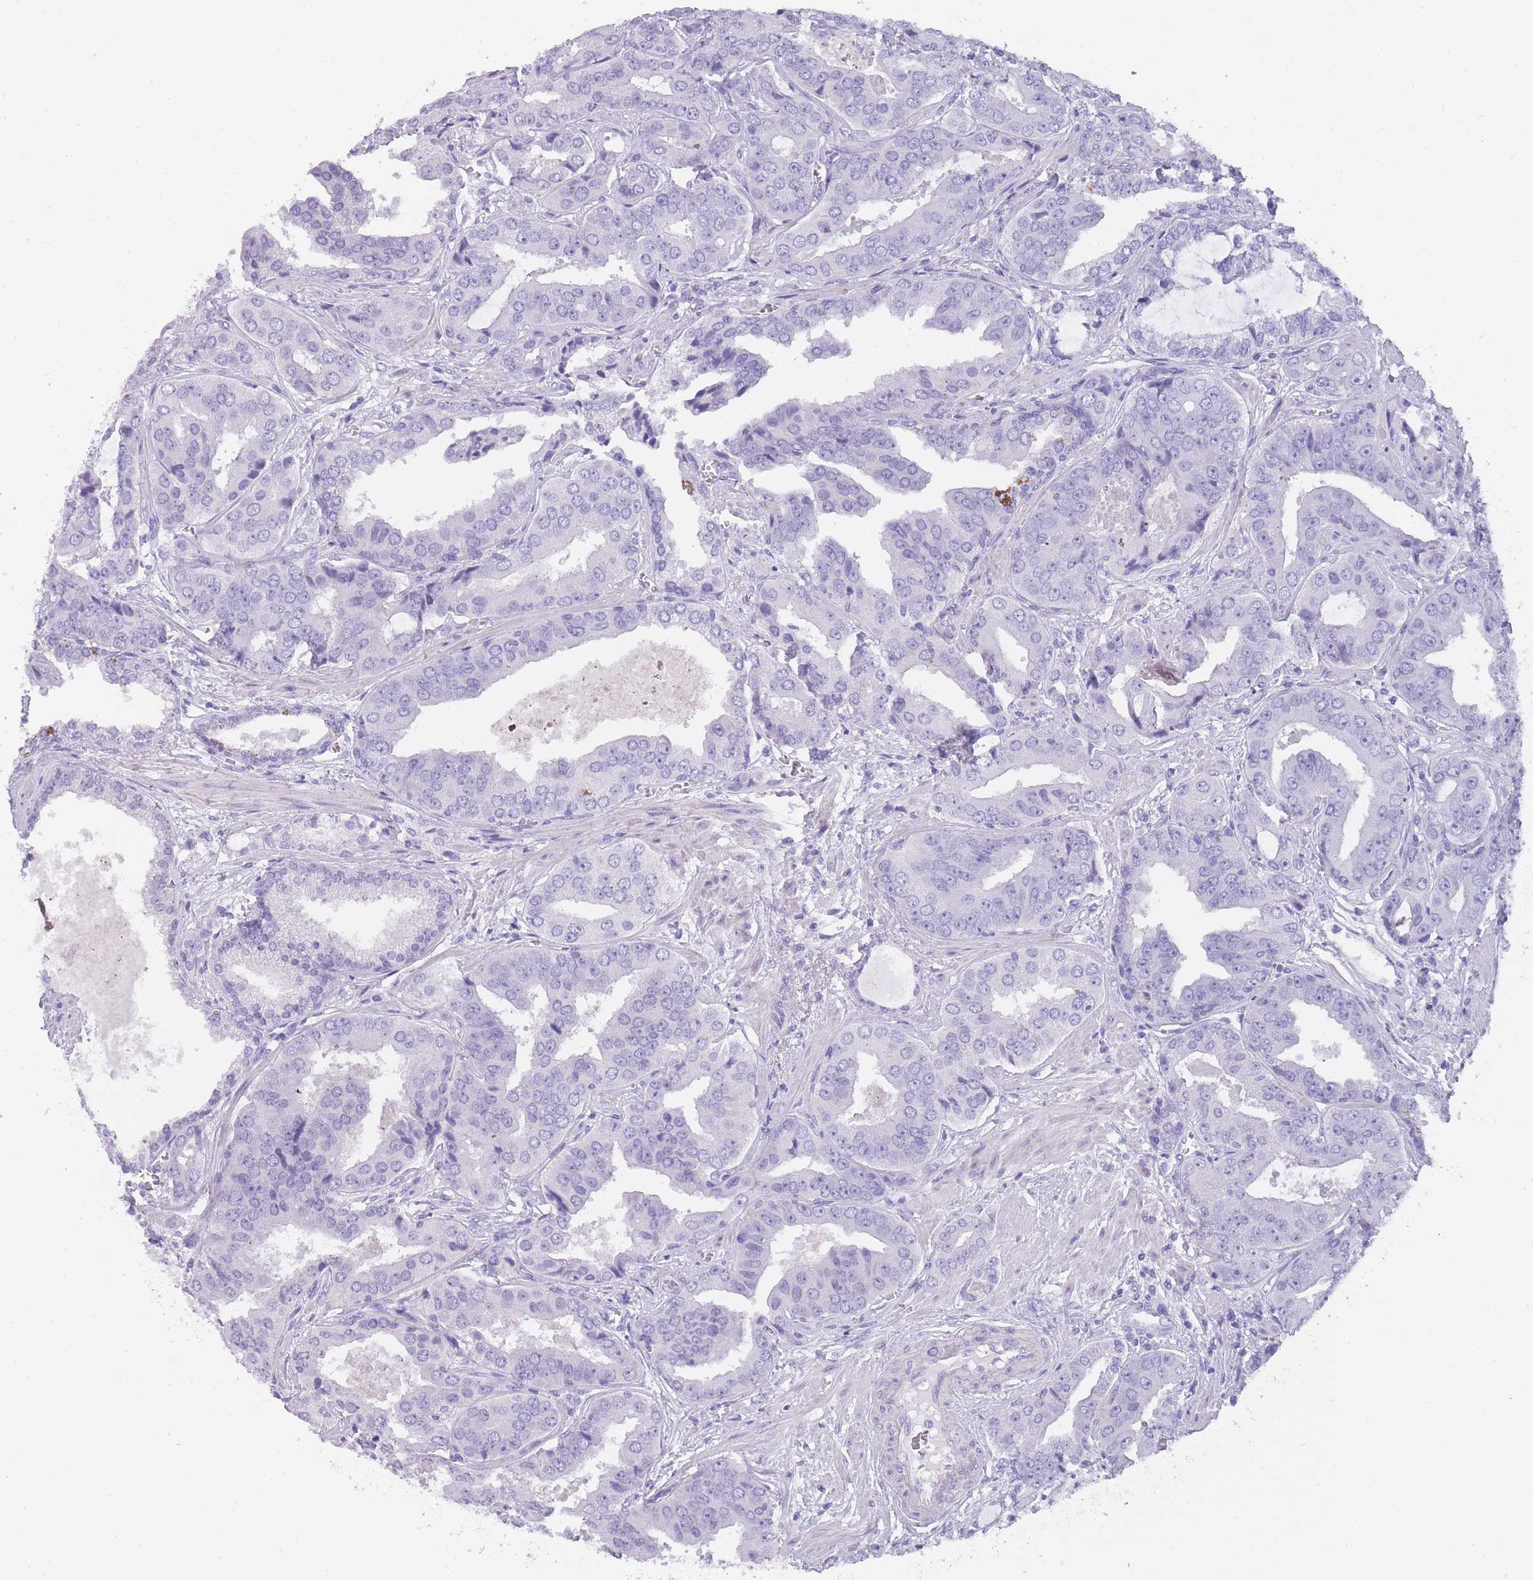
{"staining": {"intensity": "negative", "quantity": "none", "location": "none"}, "tissue": "prostate cancer", "cell_type": "Tumor cells", "image_type": "cancer", "snomed": [{"axis": "morphology", "description": "Adenocarcinoma, High grade"}, {"axis": "topography", "description": "Prostate"}], "caption": "Immunohistochemical staining of high-grade adenocarcinoma (prostate) reveals no significant expression in tumor cells.", "gene": "TCP11", "patient": {"sex": "male", "age": 71}}